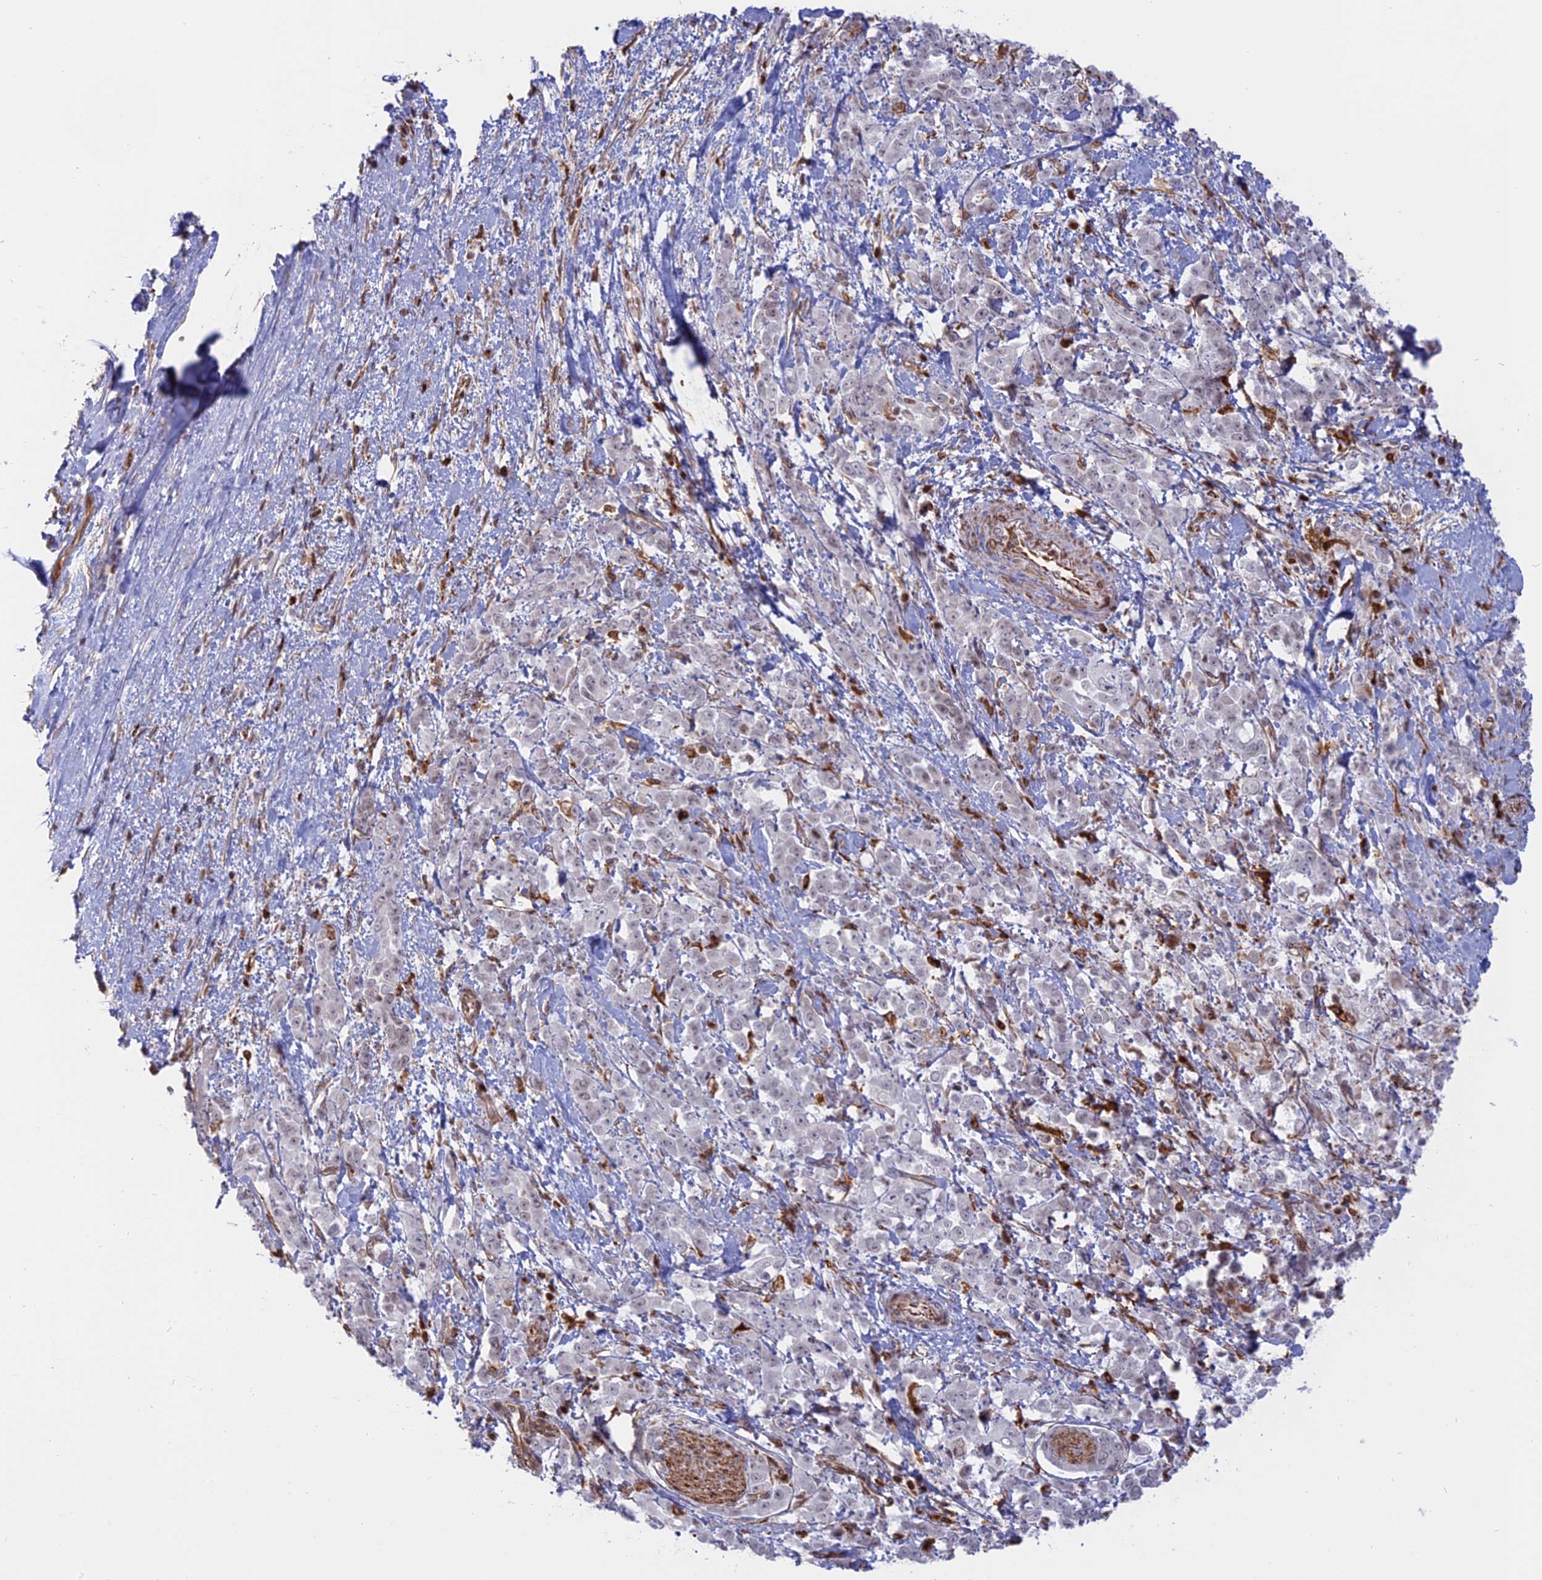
{"staining": {"intensity": "negative", "quantity": "none", "location": "none"}, "tissue": "pancreatic cancer", "cell_type": "Tumor cells", "image_type": "cancer", "snomed": [{"axis": "morphology", "description": "Normal tissue, NOS"}, {"axis": "morphology", "description": "Adenocarcinoma, NOS"}, {"axis": "topography", "description": "Pancreas"}], "caption": "Tumor cells are negative for brown protein staining in adenocarcinoma (pancreatic).", "gene": "APOBR", "patient": {"sex": "female", "age": 64}}